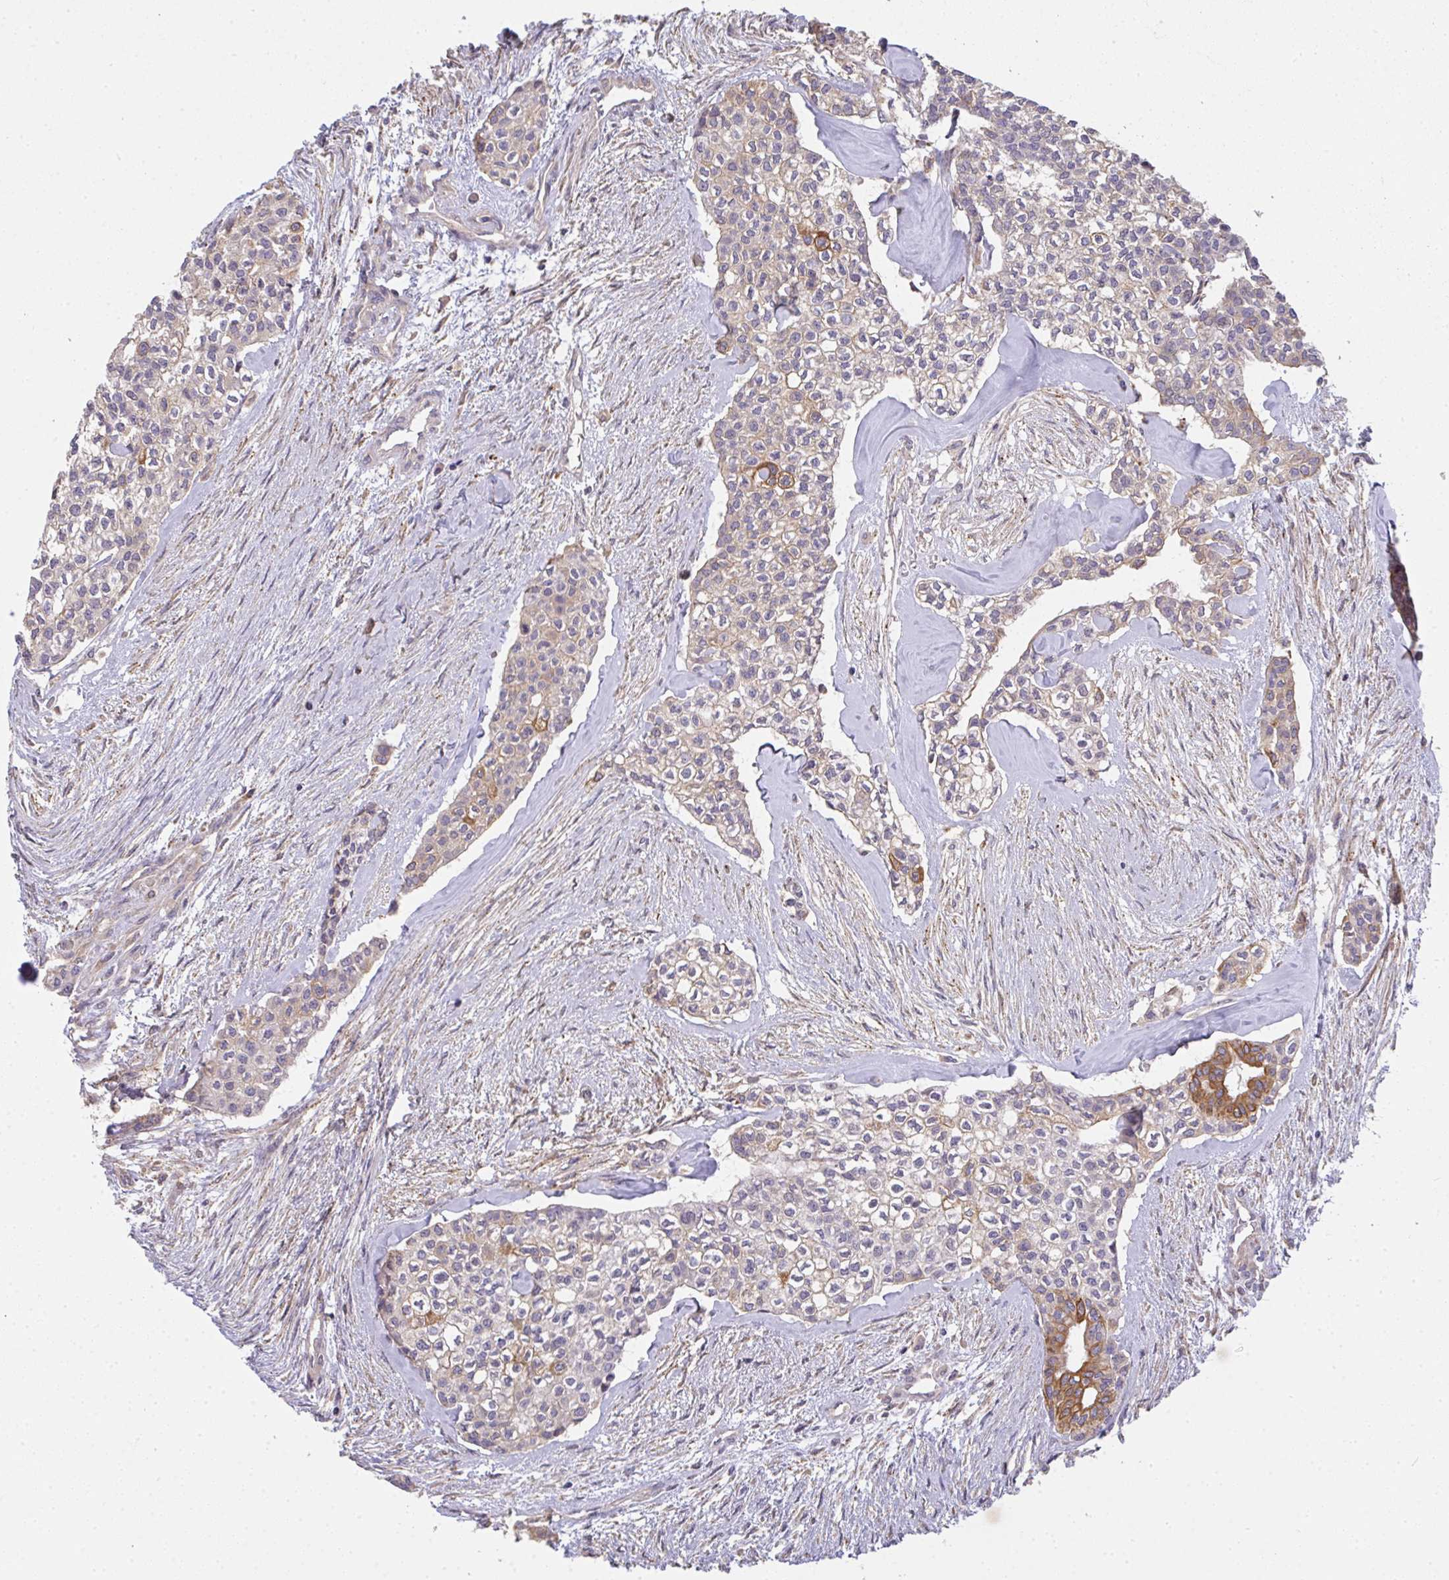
{"staining": {"intensity": "moderate", "quantity": "<25%", "location": "cytoplasmic/membranous"}, "tissue": "head and neck cancer", "cell_type": "Tumor cells", "image_type": "cancer", "snomed": [{"axis": "morphology", "description": "Adenocarcinoma, NOS"}, {"axis": "topography", "description": "Head-Neck"}], "caption": "Protein analysis of head and neck adenocarcinoma tissue demonstrates moderate cytoplasmic/membranous positivity in about <25% of tumor cells. Using DAB (3,3'-diaminobenzidine) (brown) and hematoxylin (blue) stains, captured at high magnification using brightfield microscopy.", "gene": "EEF1AKMT1", "patient": {"sex": "male", "age": 81}}